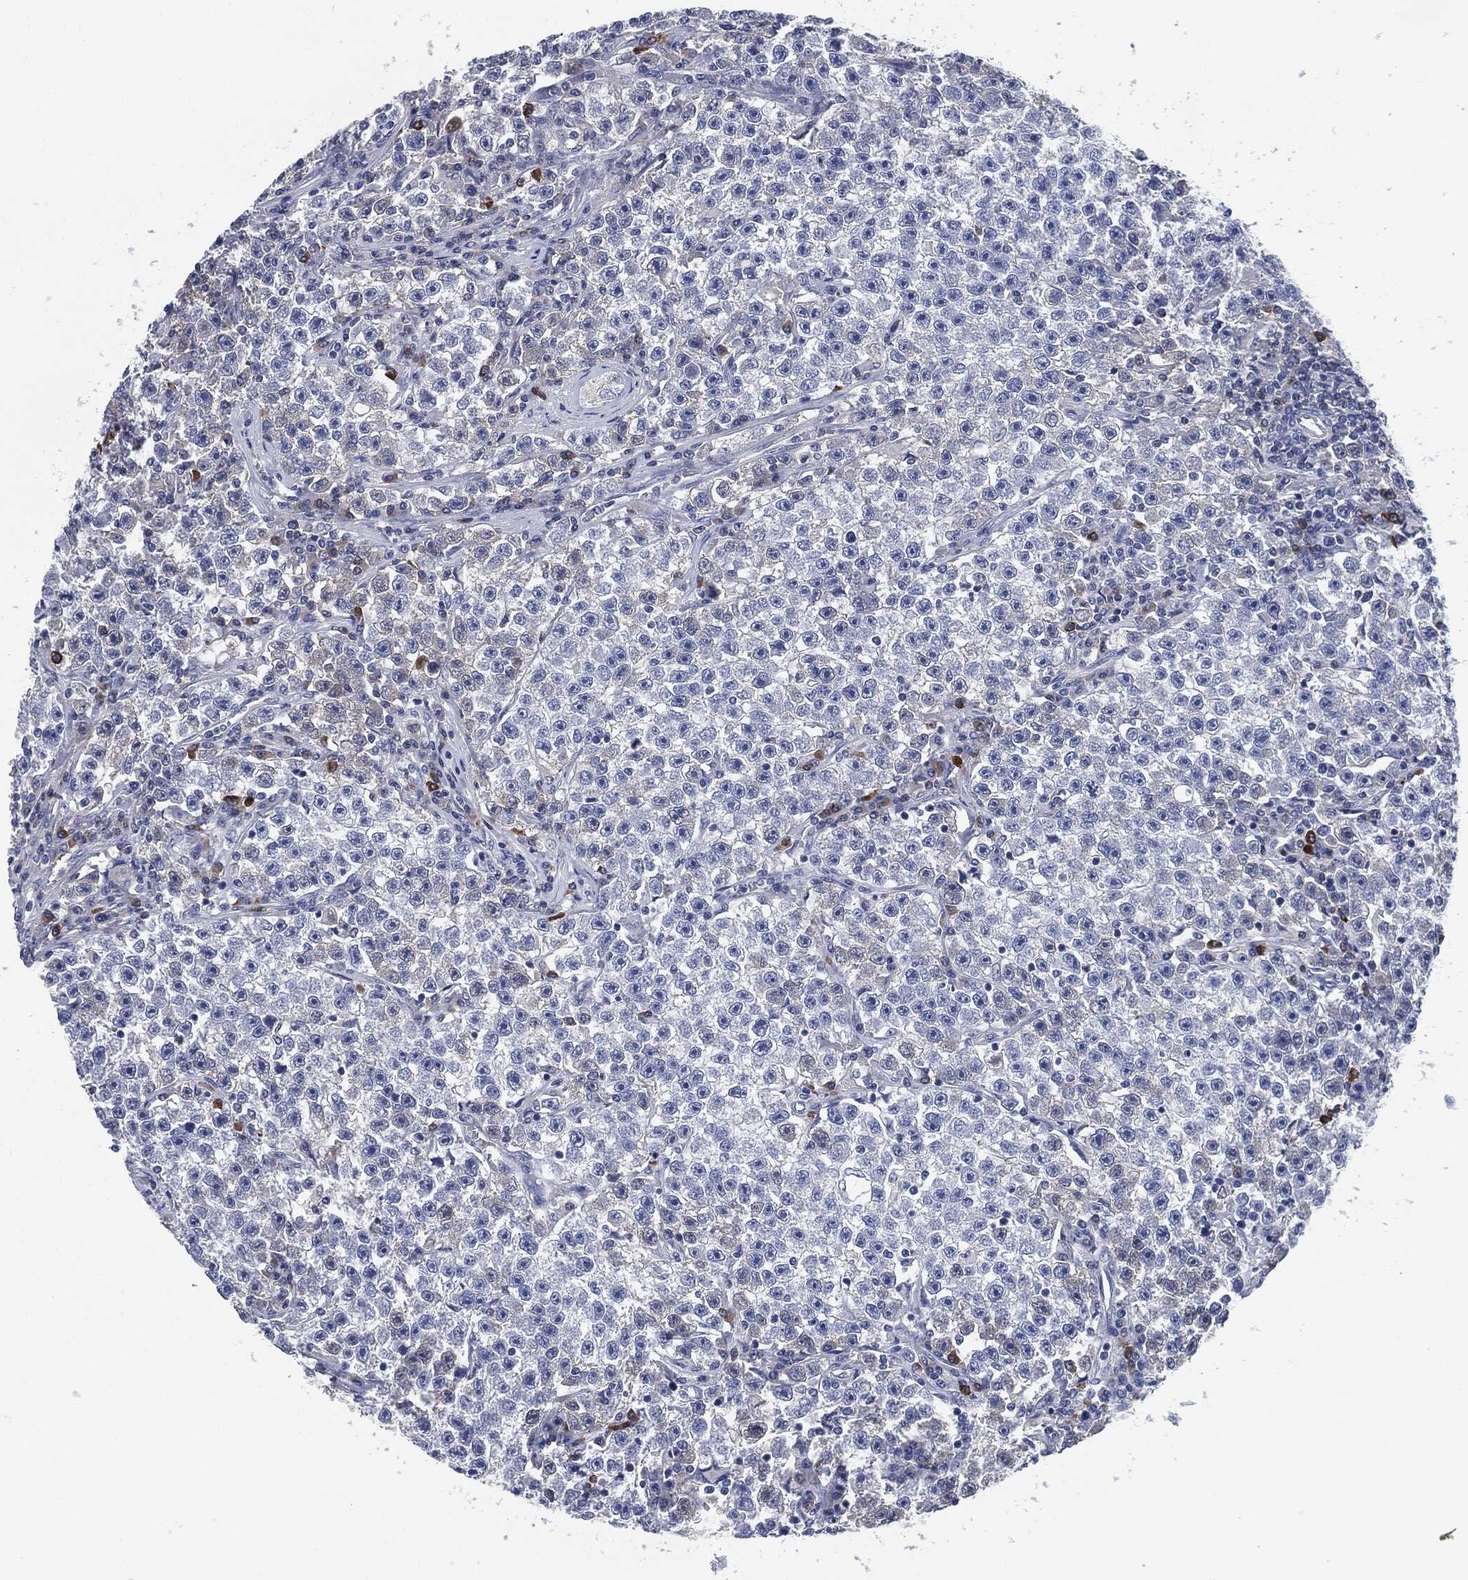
{"staining": {"intensity": "negative", "quantity": "none", "location": "none"}, "tissue": "testis cancer", "cell_type": "Tumor cells", "image_type": "cancer", "snomed": [{"axis": "morphology", "description": "Seminoma, NOS"}, {"axis": "topography", "description": "Testis"}], "caption": "This is a micrograph of IHC staining of testis cancer, which shows no positivity in tumor cells.", "gene": "CD27", "patient": {"sex": "male", "age": 22}}